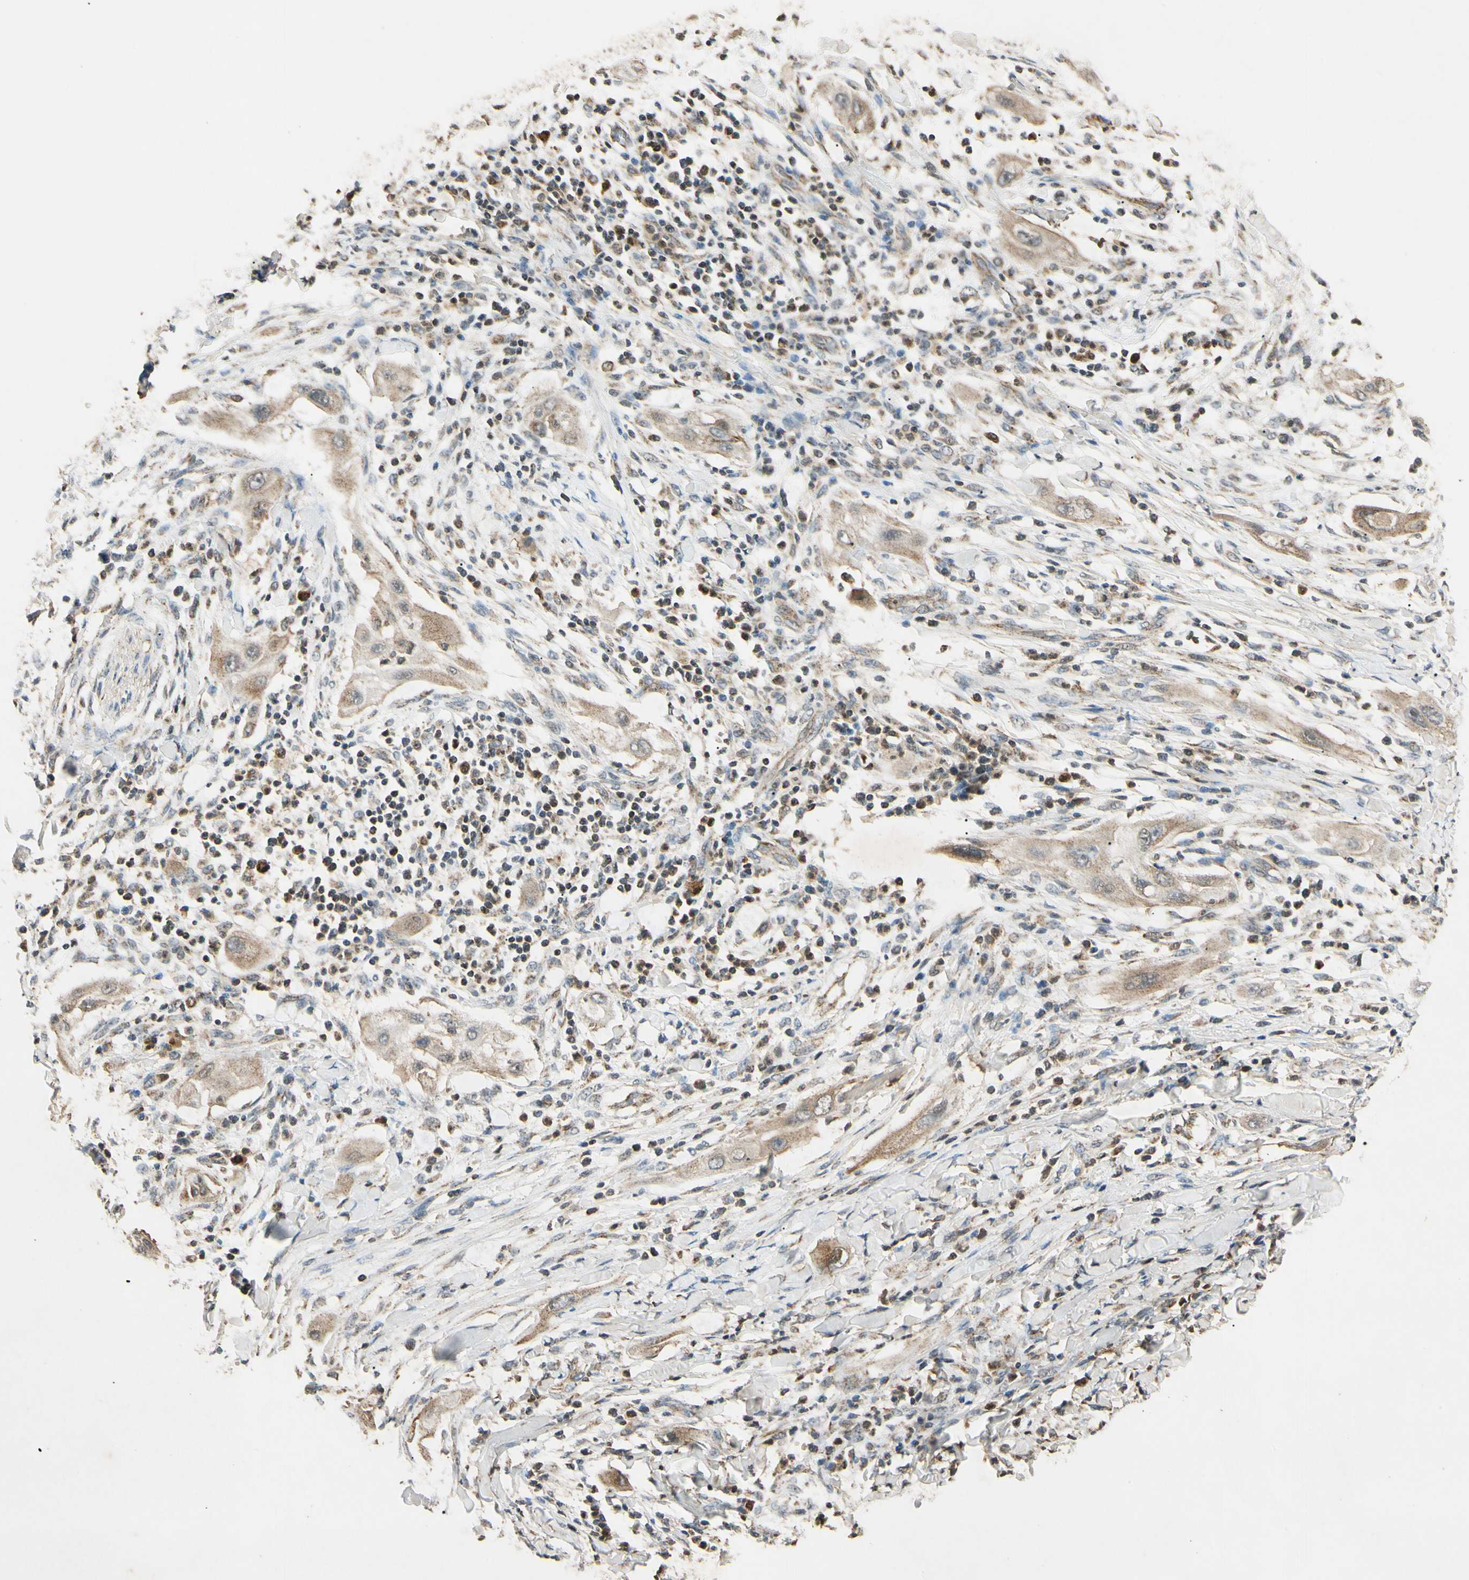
{"staining": {"intensity": "weak", "quantity": ">75%", "location": "cytoplasmic/membranous"}, "tissue": "lung cancer", "cell_type": "Tumor cells", "image_type": "cancer", "snomed": [{"axis": "morphology", "description": "Squamous cell carcinoma, NOS"}, {"axis": "topography", "description": "Lung"}], "caption": "Immunohistochemistry of squamous cell carcinoma (lung) demonstrates low levels of weak cytoplasmic/membranous expression in approximately >75% of tumor cells.", "gene": "PRDX5", "patient": {"sex": "female", "age": 47}}